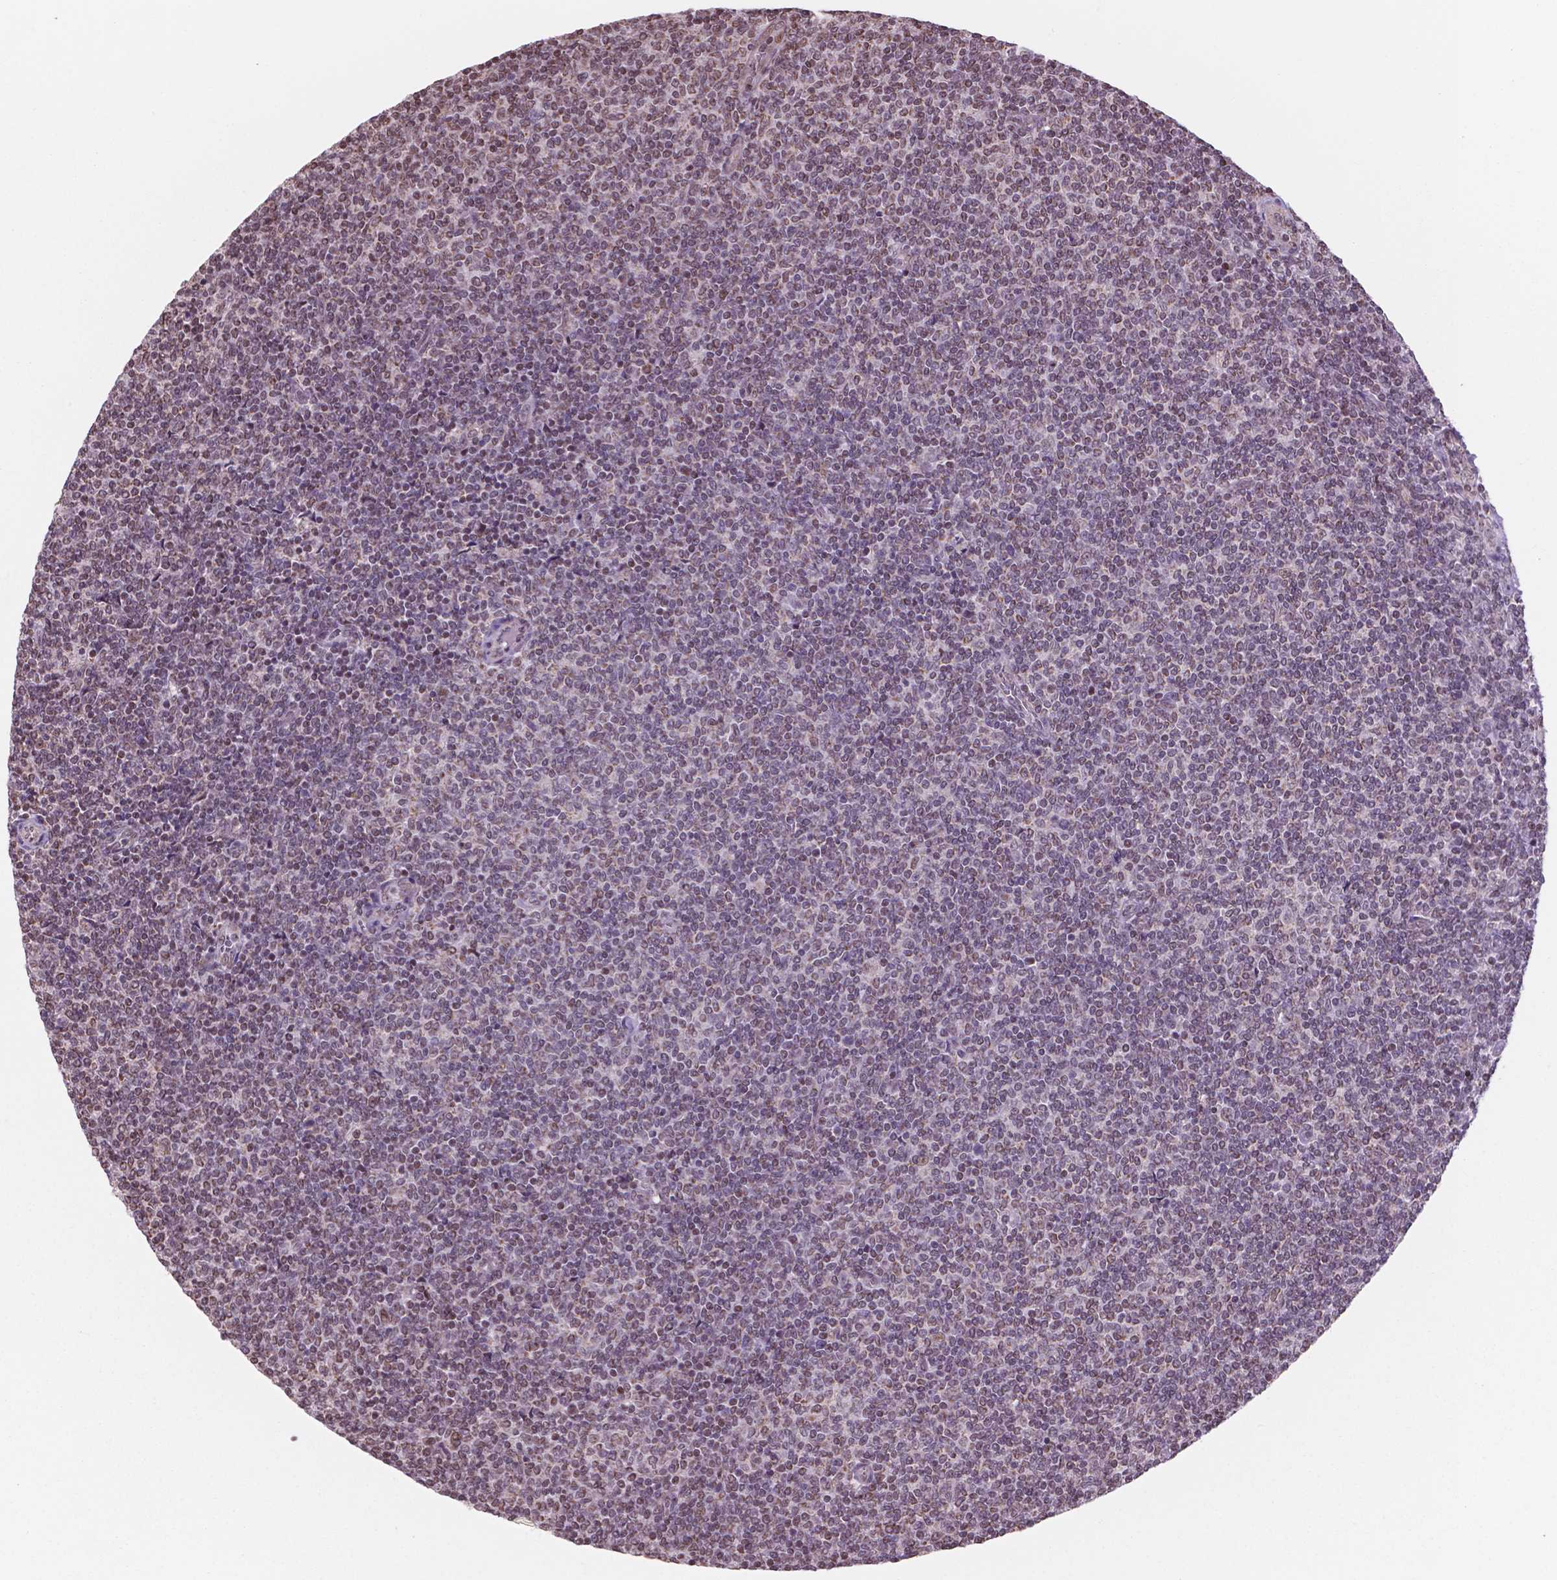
{"staining": {"intensity": "moderate", "quantity": "25%-75%", "location": "nuclear"}, "tissue": "lymphoma", "cell_type": "Tumor cells", "image_type": "cancer", "snomed": [{"axis": "morphology", "description": "Malignant lymphoma, non-Hodgkin's type, Low grade"}, {"axis": "topography", "description": "Lymph node"}], "caption": "The immunohistochemical stain highlights moderate nuclear staining in tumor cells of malignant lymphoma, non-Hodgkin's type (low-grade) tissue.", "gene": "NDUFA10", "patient": {"sex": "male", "age": 52}}